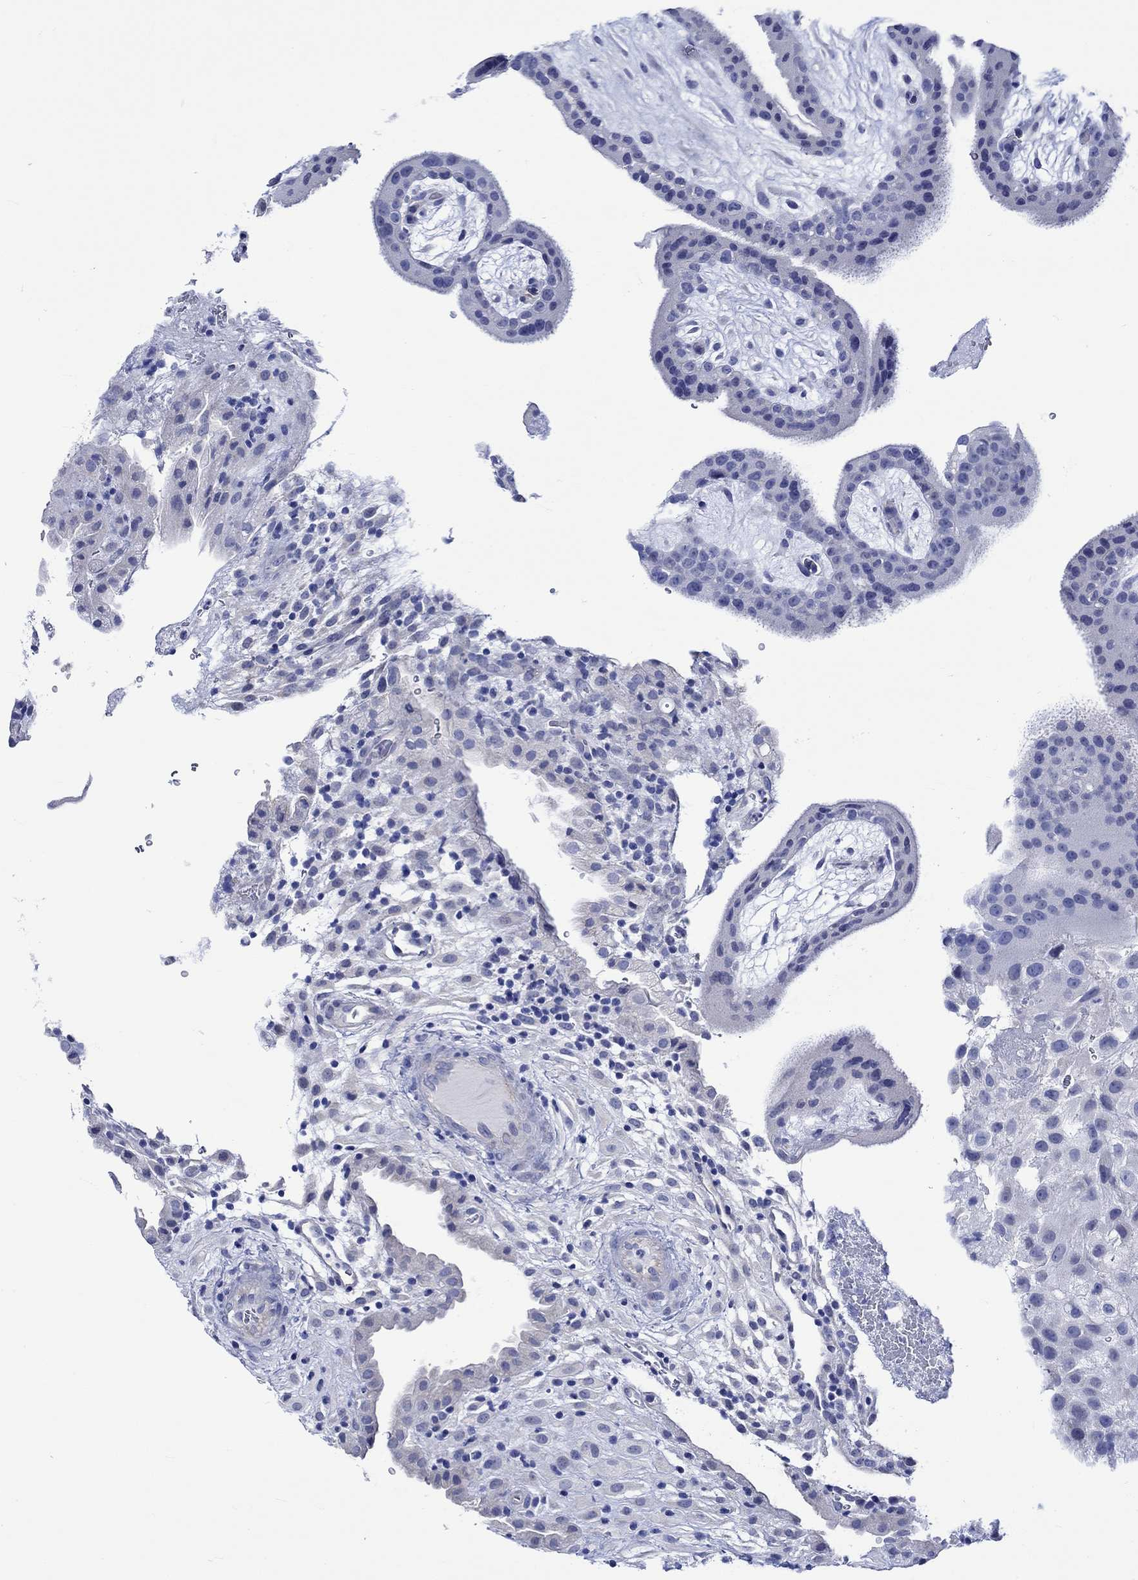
{"staining": {"intensity": "negative", "quantity": "none", "location": "none"}, "tissue": "placenta", "cell_type": "Decidual cells", "image_type": "normal", "snomed": [{"axis": "morphology", "description": "Normal tissue, NOS"}, {"axis": "topography", "description": "Placenta"}], "caption": "Immunohistochemistry (IHC) of benign human placenta exhibits no staining in decidual cells.", "gene": "HARBI1", "patient": {"sex": "female", "age": 19}}